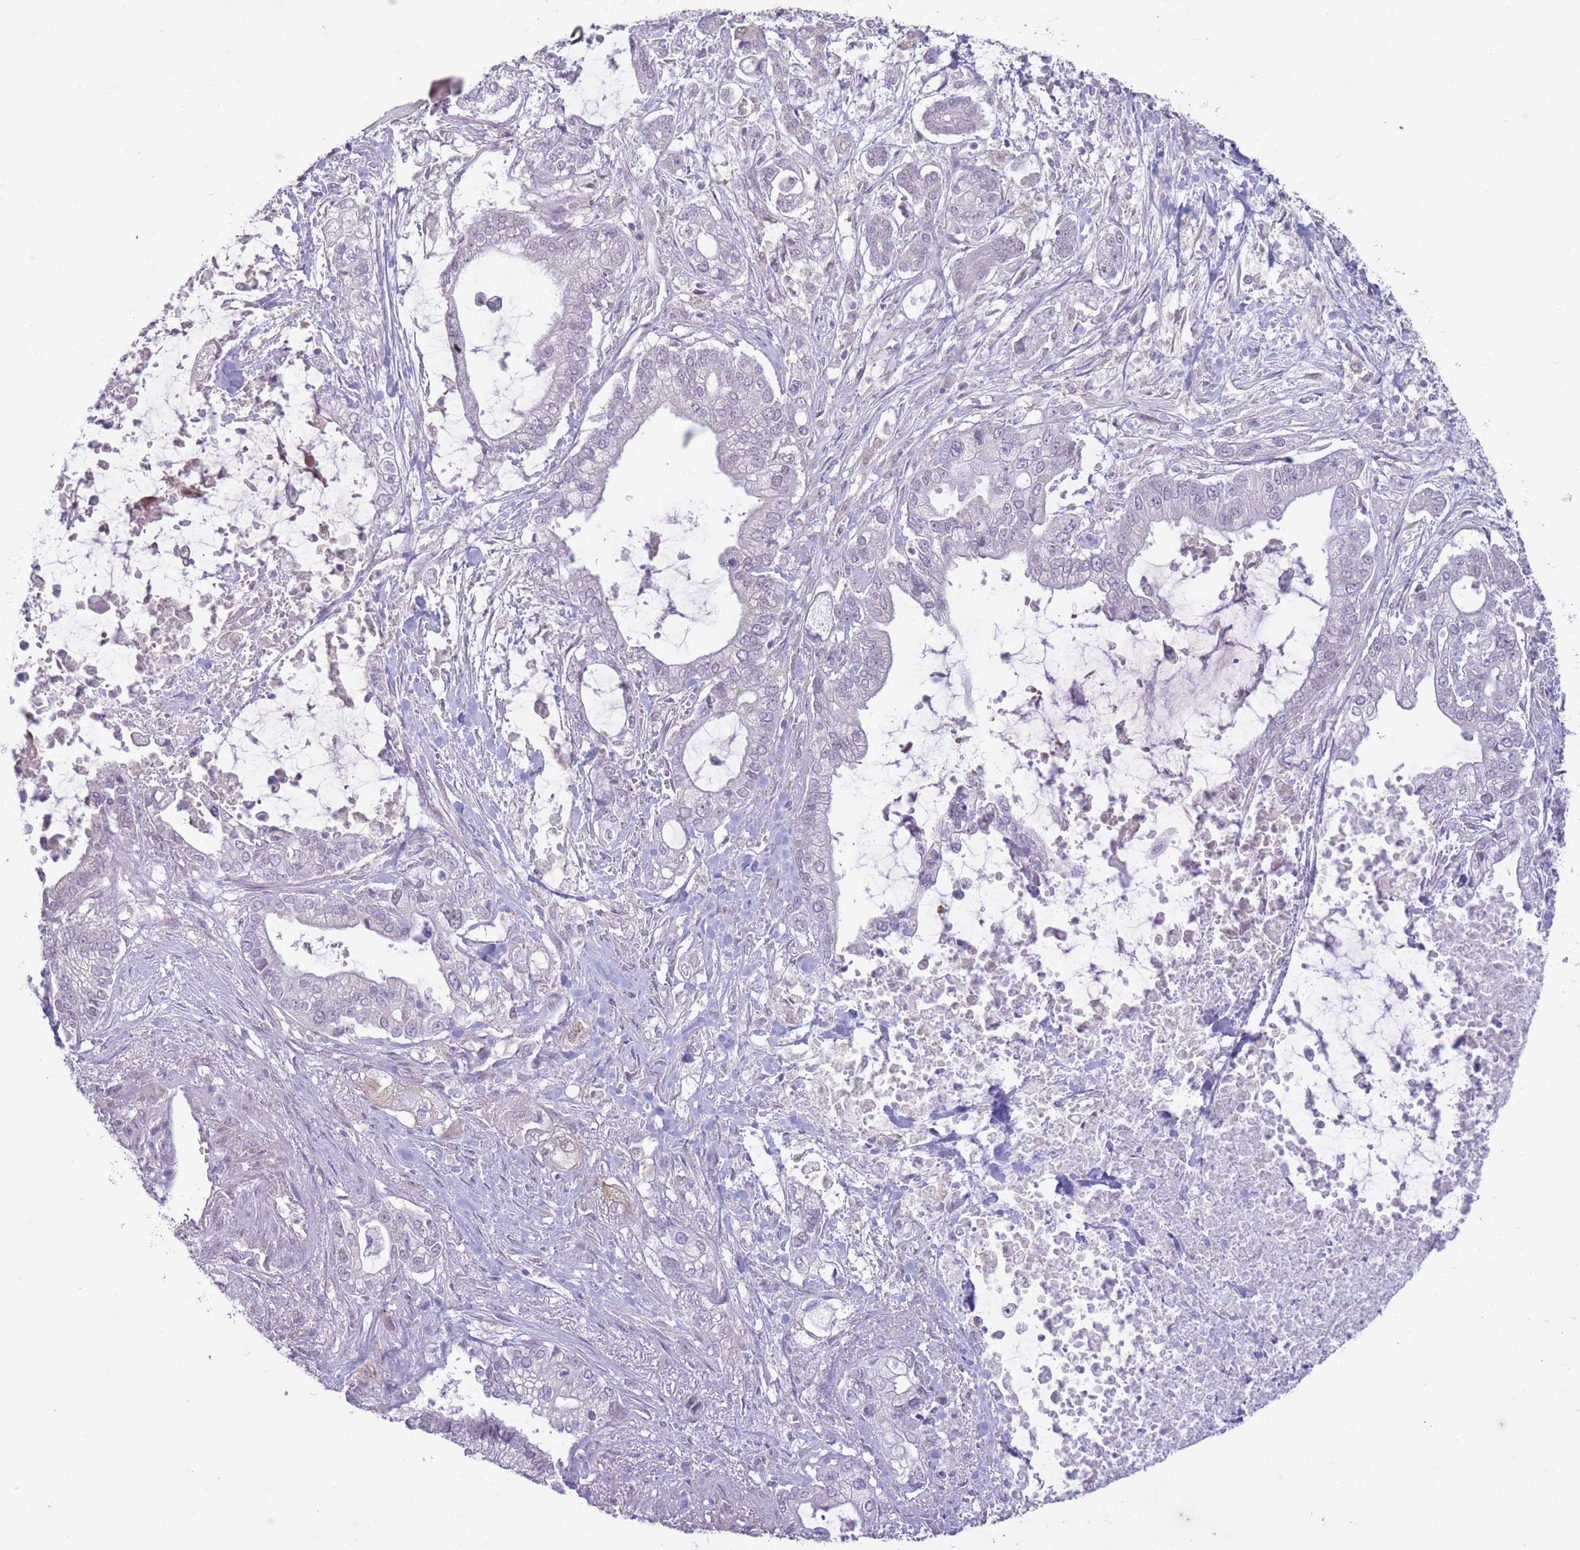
{"staining": {"intensity": "negative", "quantity": "none", "location": "none"}, "tissue": "pancreatic cancer", "cell_type": "Tumor cells", "image_type": "cancer", "snomed": [{"axis": "morphology", "description": "Adenocarcinoma, NOS"}, {"axis": "topography", "description": "Pancreas"}], "caption": "Protein analysis of adenocarcinoma (pancreatic) exhibits no significant staining in tumor cells.", "gene": "ARPIN", "patient": {"sex": "male", "age": 69}}